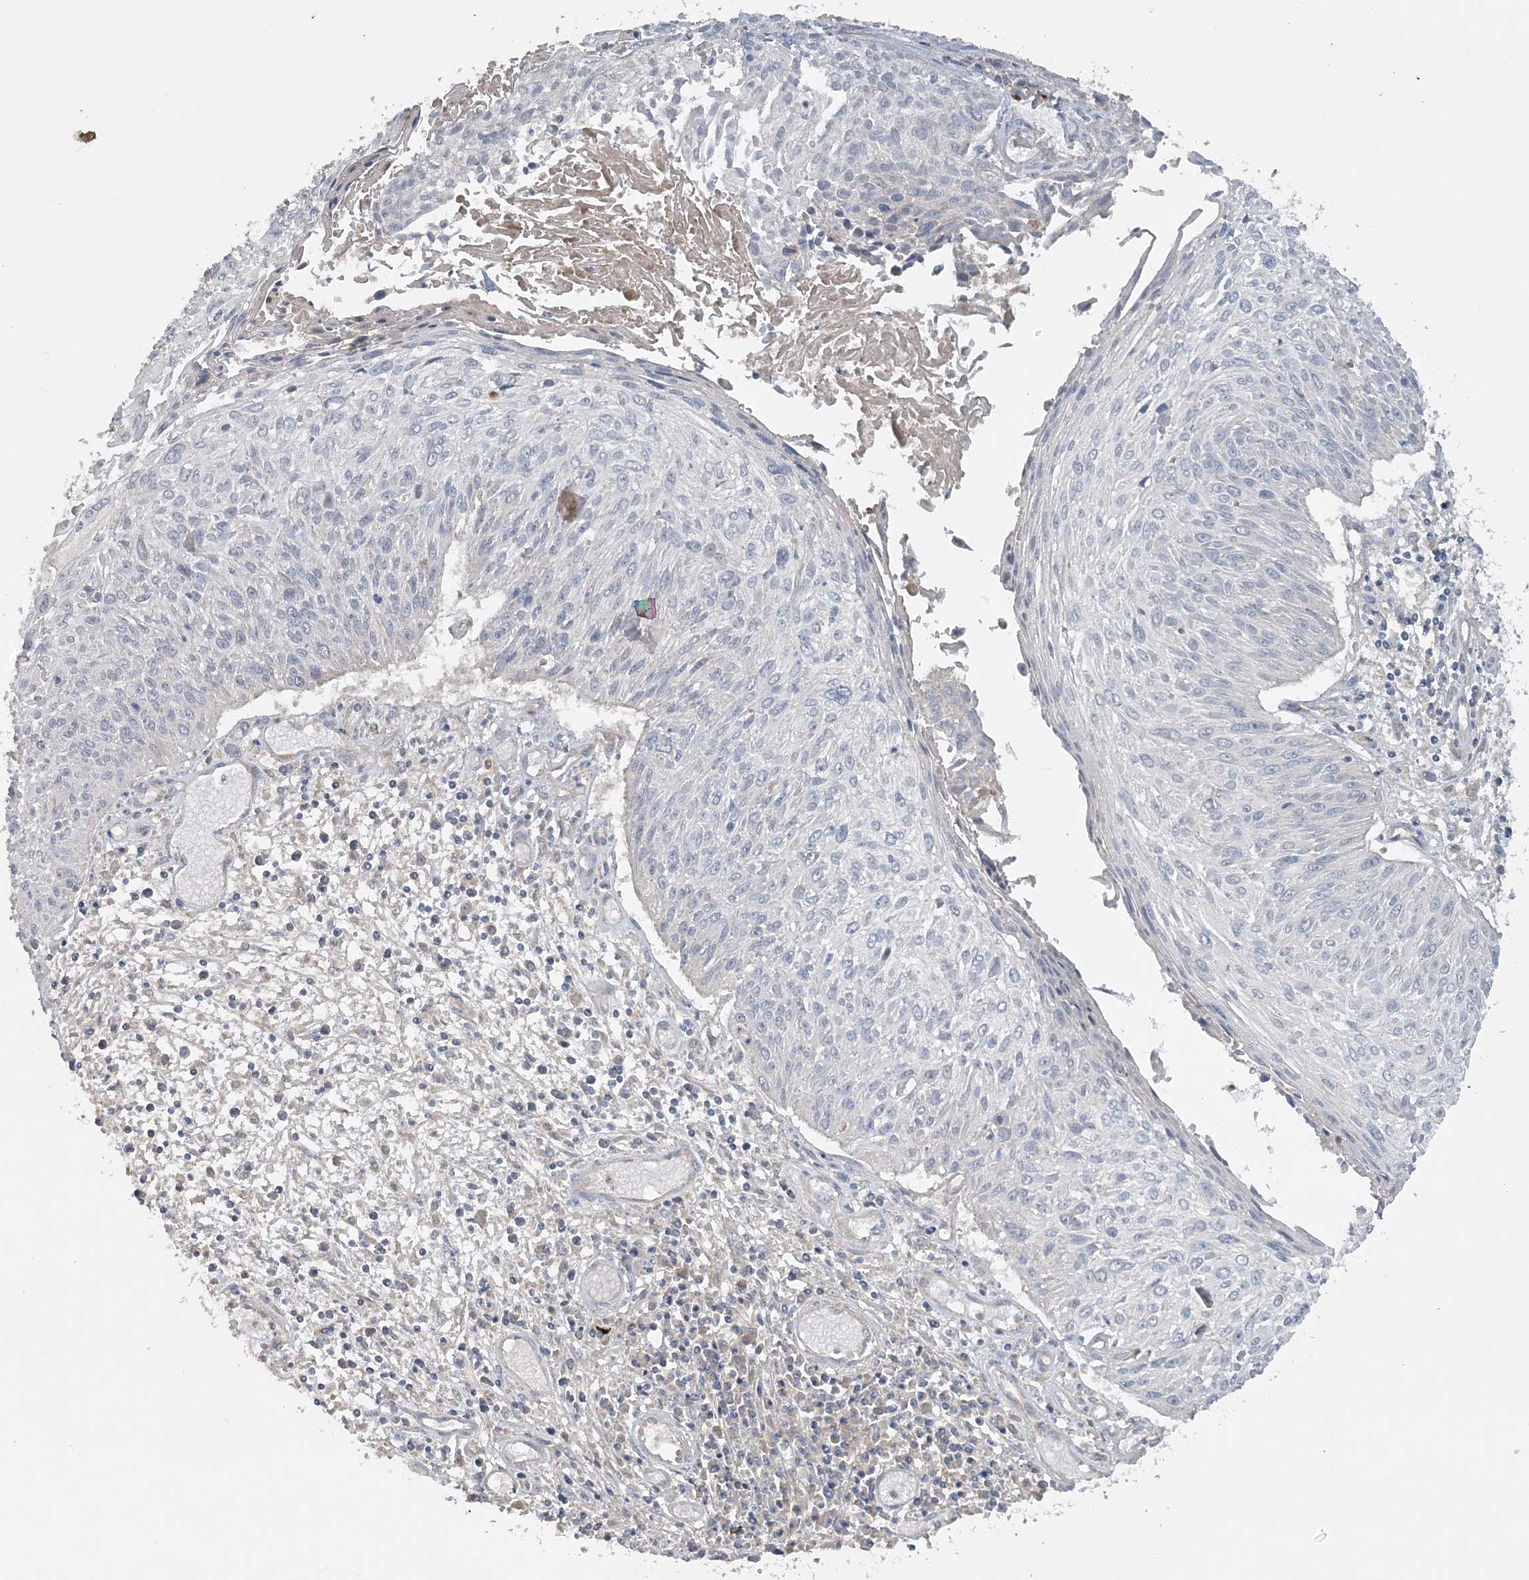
{"staining": {"intensity": "negative", "quantity": "none", "location": "none"}, "tissue": "cervical cancer", "cell_type": "Tumor cells", "image_type": "cancer", "snomed": [{"axis": "morphology", "description": "Squamous cell carcinoma, NOS"}, {"axis": "topography", "description": "Cervix"}], "caption": "Immunohistochemistry (IHC) of cervical cancer (squamous cell carcinoma) displays no staining in tumor cells.", "gene": "SLC4A10", "patient": {"sex": "female", "age": 51}}